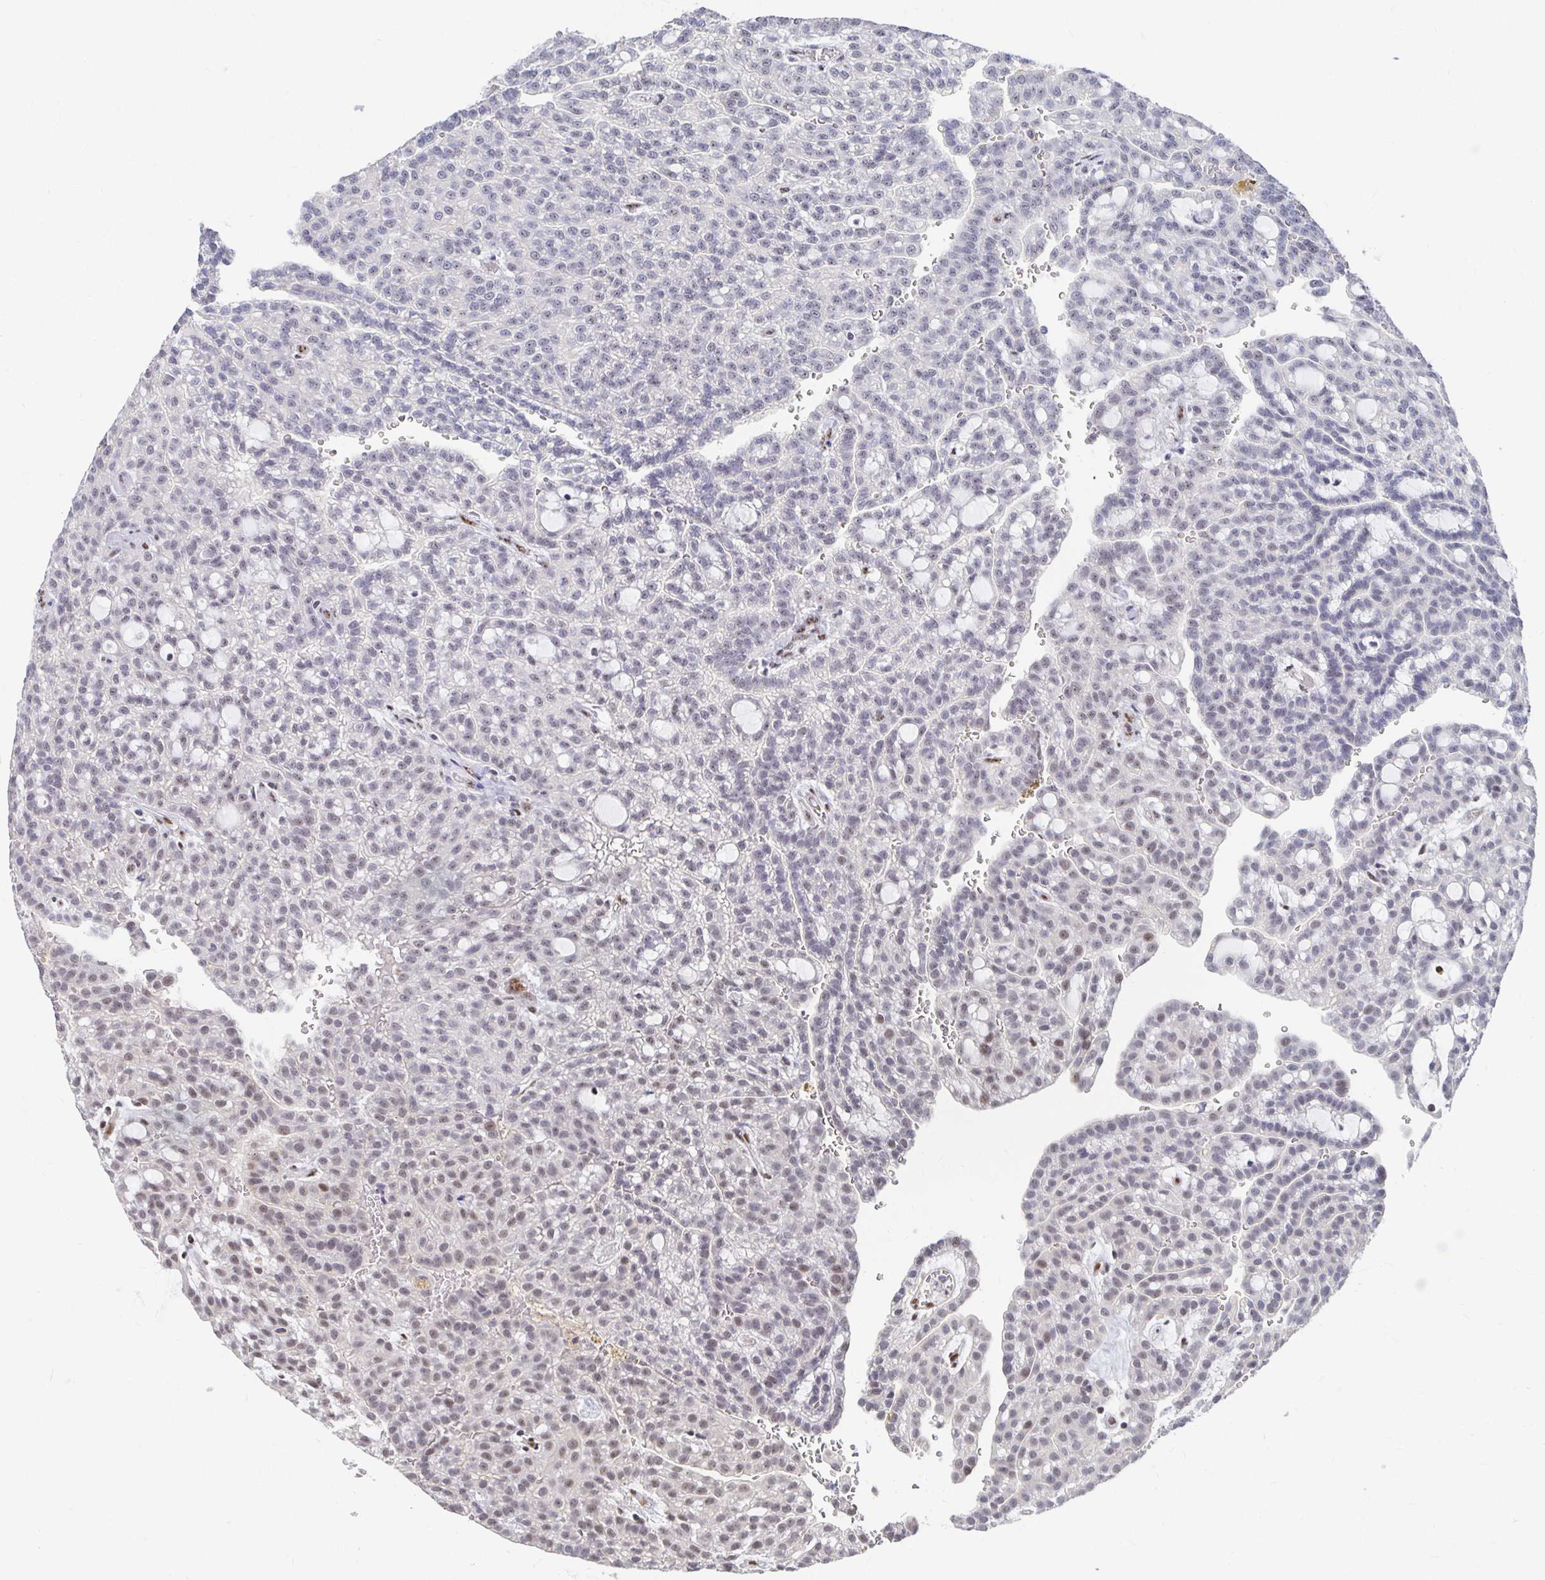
{"staining": {"intensity": "moderate", "quantity": "<25%", "location": "nuclear"}, "tissue": "renal cancer", "cell_type": "Tumor cells", "image_type": "cancer", "snomed": [{"axis": "morphology", "description": "Adenocarcinoma, NOS"}, {"axis": "topography", "description": "Kidney"}], "caption": "Adenocarcinoma (renal) stained with a brown dye reveals moderate nuclear positive staining in approximately <25% of tumor cells.", "gene": "CLIC3", "patient": {"sex": "male", "age": 63}}